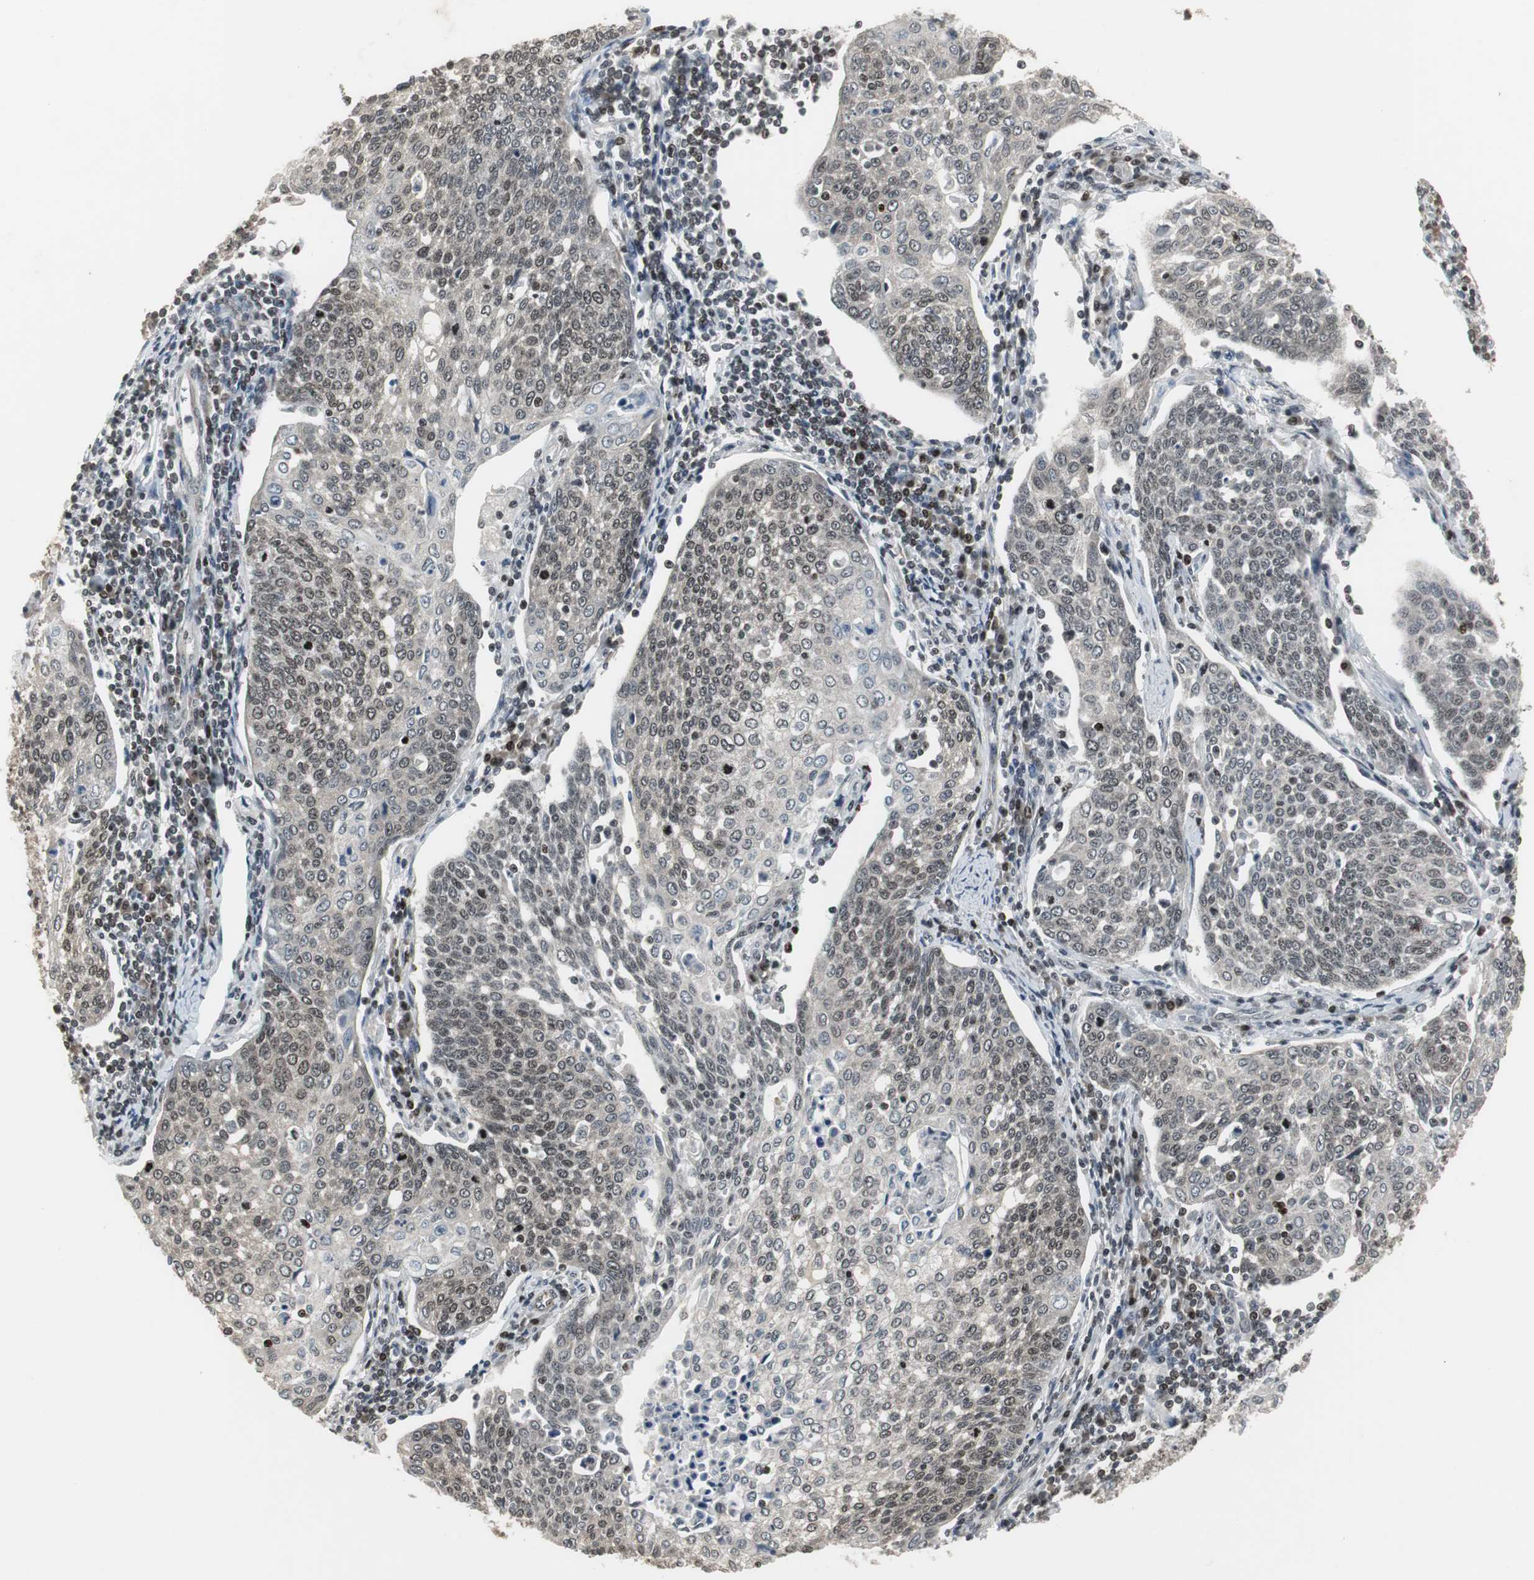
{"staining": {"intensity": "weak", "quantity": ">75%", "location": "cytoplasmic/membranous,nuclear"}, "tissue": "cervical cancer", "cell_type": "Tumor cells", "image_type": "cancer", "snomed": [{"axis": "morphology", "description": "Squamous cell carcinoma, NOS"}, {"axis": "topography", "description": "Cervix"}], "caption": "This photomicrograph demonstrates immunohistochemistry (IHC) staining of cervical cancer (squamous cell carcinoma), with low weak cytoplasmic/membranous and nuclear expression in about >75% of tumor cells.", "gene": "MPG", "patient": {"sex": "female", "age": 34}}